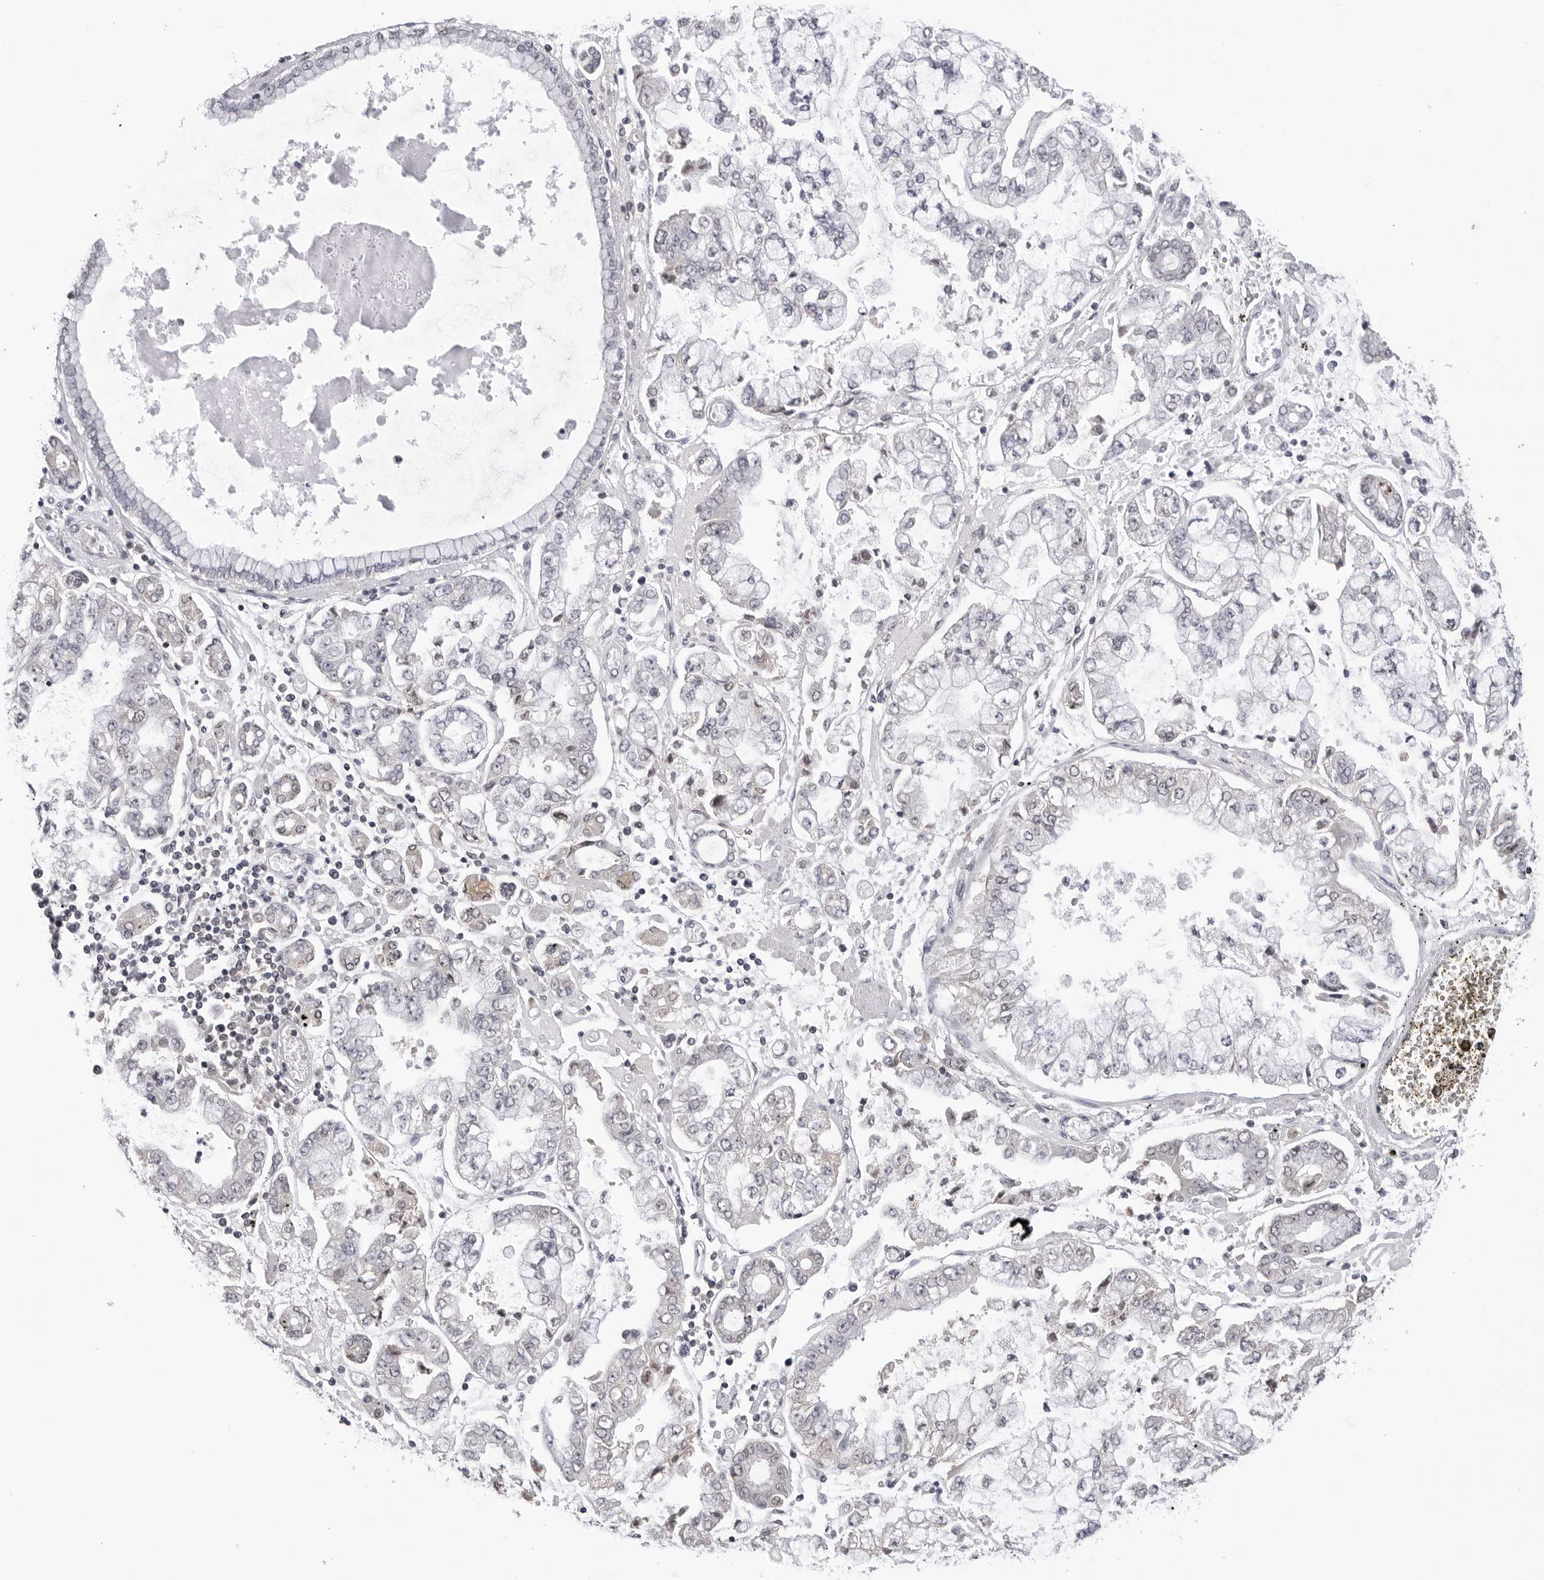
{"staining": {"intensity": "negative", "quantity": "none", "location": "none"}, "tissue": "stomach cancer", "cell_type": "Tumor cells", "image_type": "cancer", "snomed": [{"axis": "morphology", "description": "Adenocarcinoma, NOS"}, {"axis": "topography", "description": "Stomach"}], "caption": "Human adenocarcinoma (stomach) stained for a protein using immunohistochemistry (IHC) displays no expression in tumor cells.", "gene": "CDK20", "patient": {"sex": "male", "age": 76}}